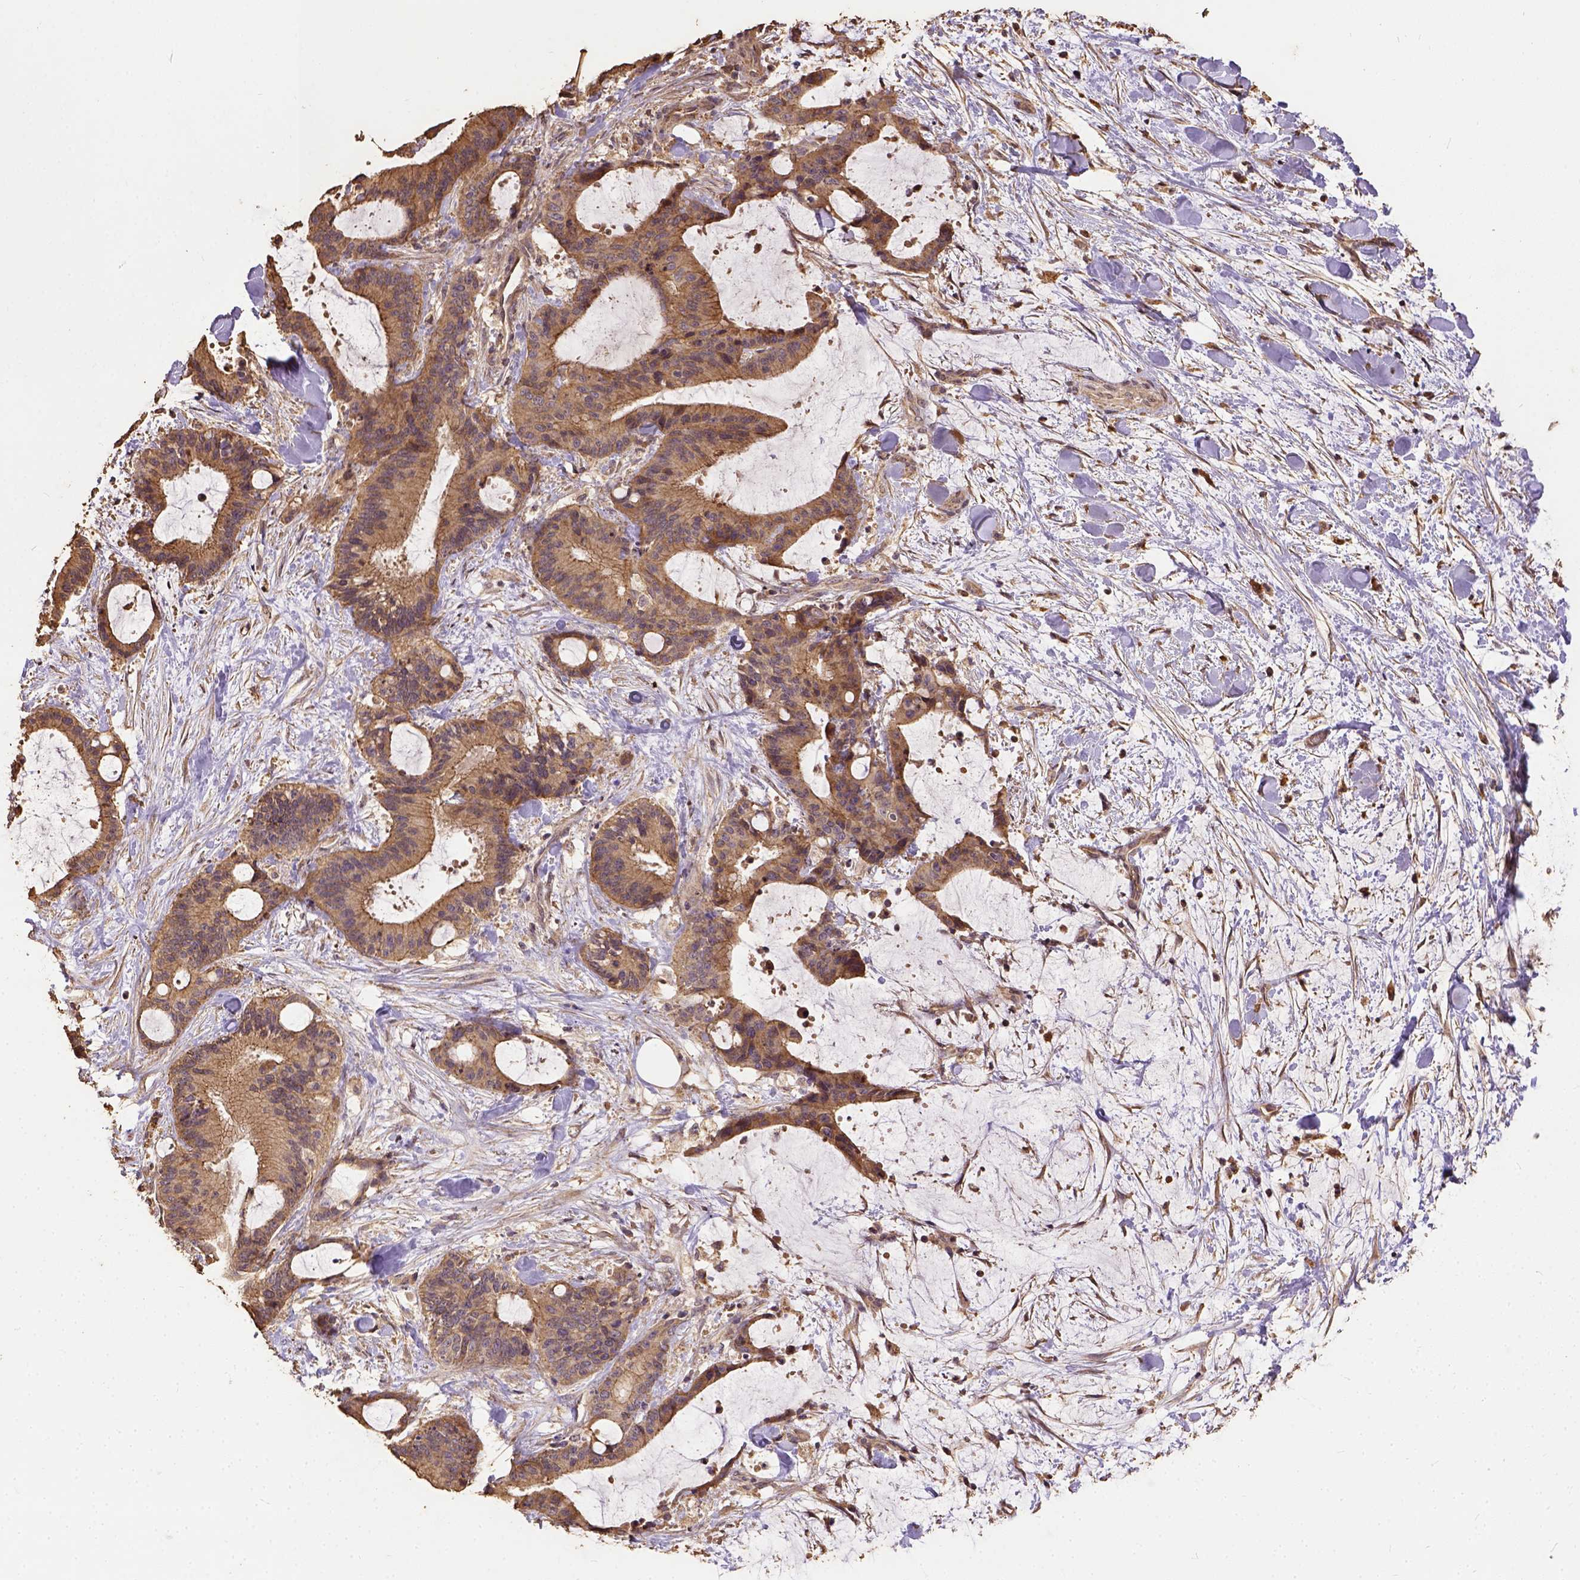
{"staining": {"intensity": "moderate", "quantity": "25%-75%", "location": "cytoplasmic/membranous"}, "tissue": "liver cancer", "cell_type": "Tumor cells", "image_type": "cancer", "snomed": [{"axis": "morphology", "description": "Cholangiocarcinoma"}, {"axis": "topography", "description": "Liver"}], "caption": "Brown immunohistochemical staining in cholangiocarcinoma (liver) reveals moderate cytoplasmic/membranous positivity in about 25%-75% of tumor cells.", "gene": "ATP1B3", "patient": {"sex": "female", "age": 73}}